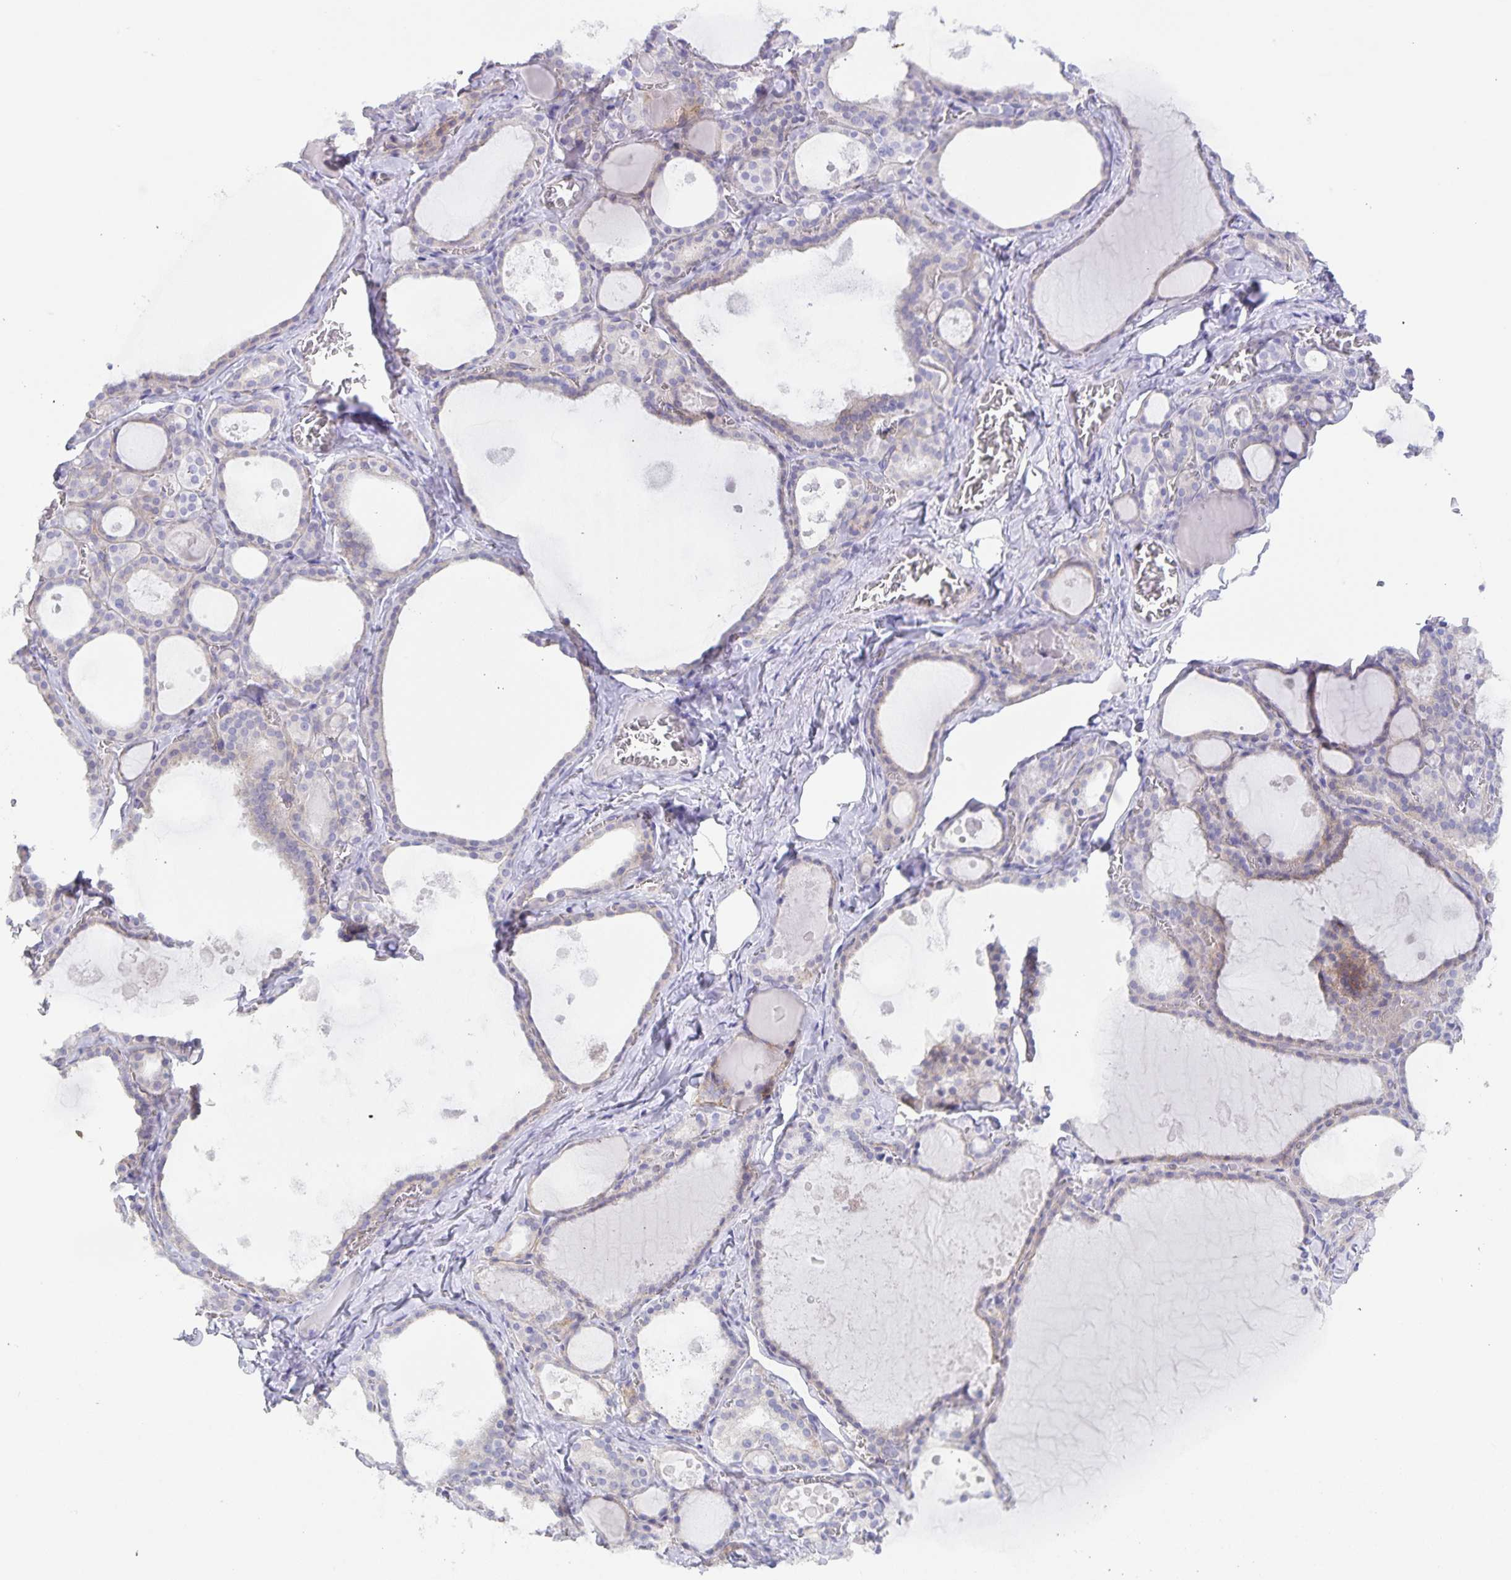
{"staining": {"intensity": "weak", "quantity": "25%-75%", "location": "cytoplasmic/membranous"}, "tissue": "thyroid gland", "cell_type": "Glandular cells", "image_type": "normal", "snomed": [{"axis": "morphology", "description": "Normal tissue, NOS"}, {"axis": "topography", "description": "Thyroid gland"}], "caption": "A high-resolution image shows immunohistochemistry (IHC) staining of normal thyroid gland, which exhibits weak cytoplasmic/membranous expression in about 25%-75% of glandular cells.", "gene": "AQP4", "patient": {"sex": "male", "age": 56}}